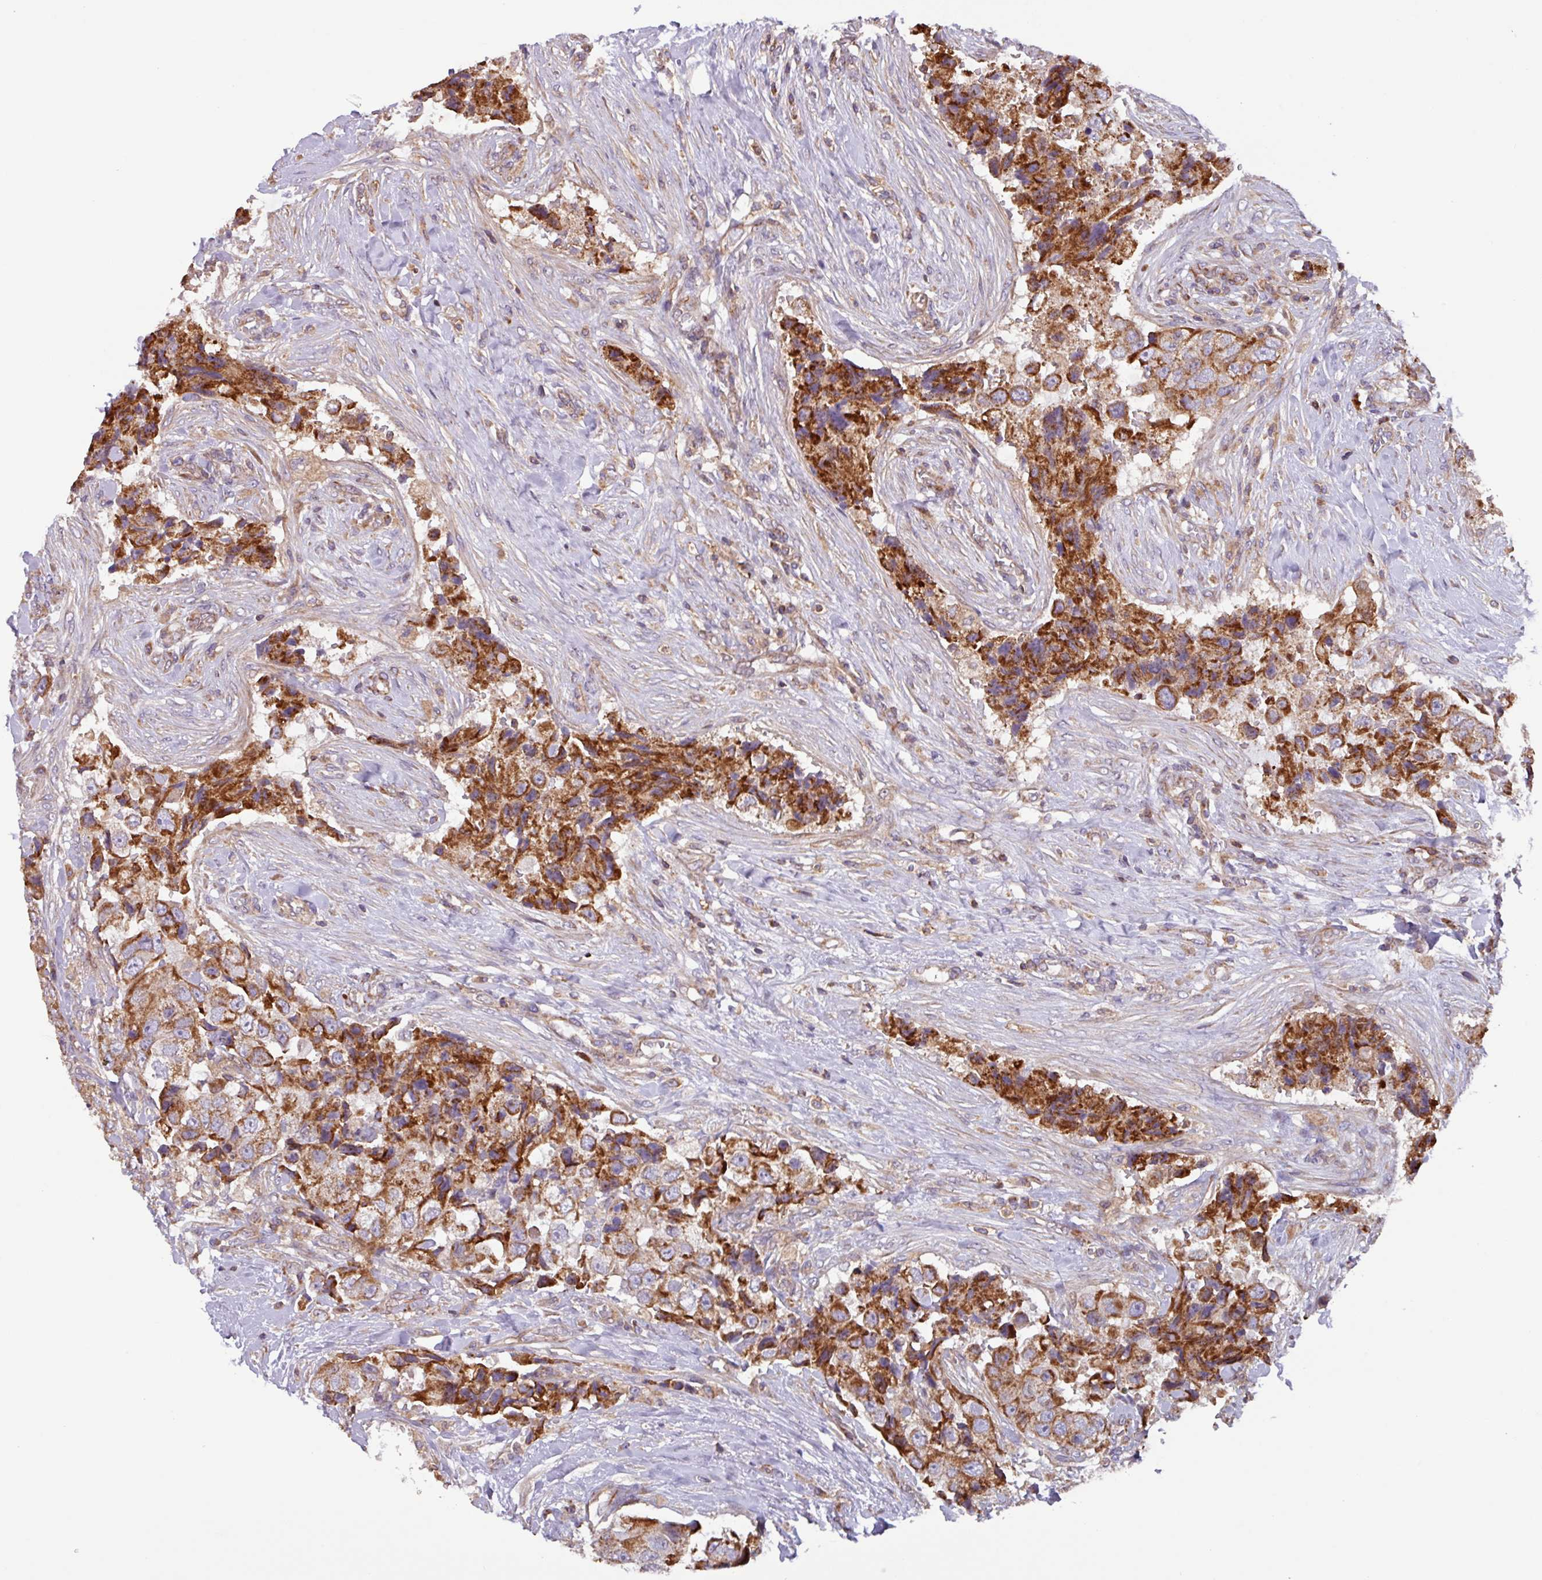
{"staining": {"intensity": "strong", "quantity": ">75%", "location": "cytoplasmic/membranous"}, "tissue": "breast cancer", "cell_type": "Tumor cells", "image_type": "cancer", "snomed": [{"axis": "morphology", "description": "Normal tissue, NOS"}, {"axis": "morphology", "description": "Duct carcinoma"}, {"axis": "topography", "description": "Breast"}], "caption": "Human breast cancer stained with a brown dye exhibits strong cytoplasmic/membranous positive positivity in about >75% of tumor cells.", "gene": "PLEKHD1", "patient": {"sex": "female", "age": 62}}